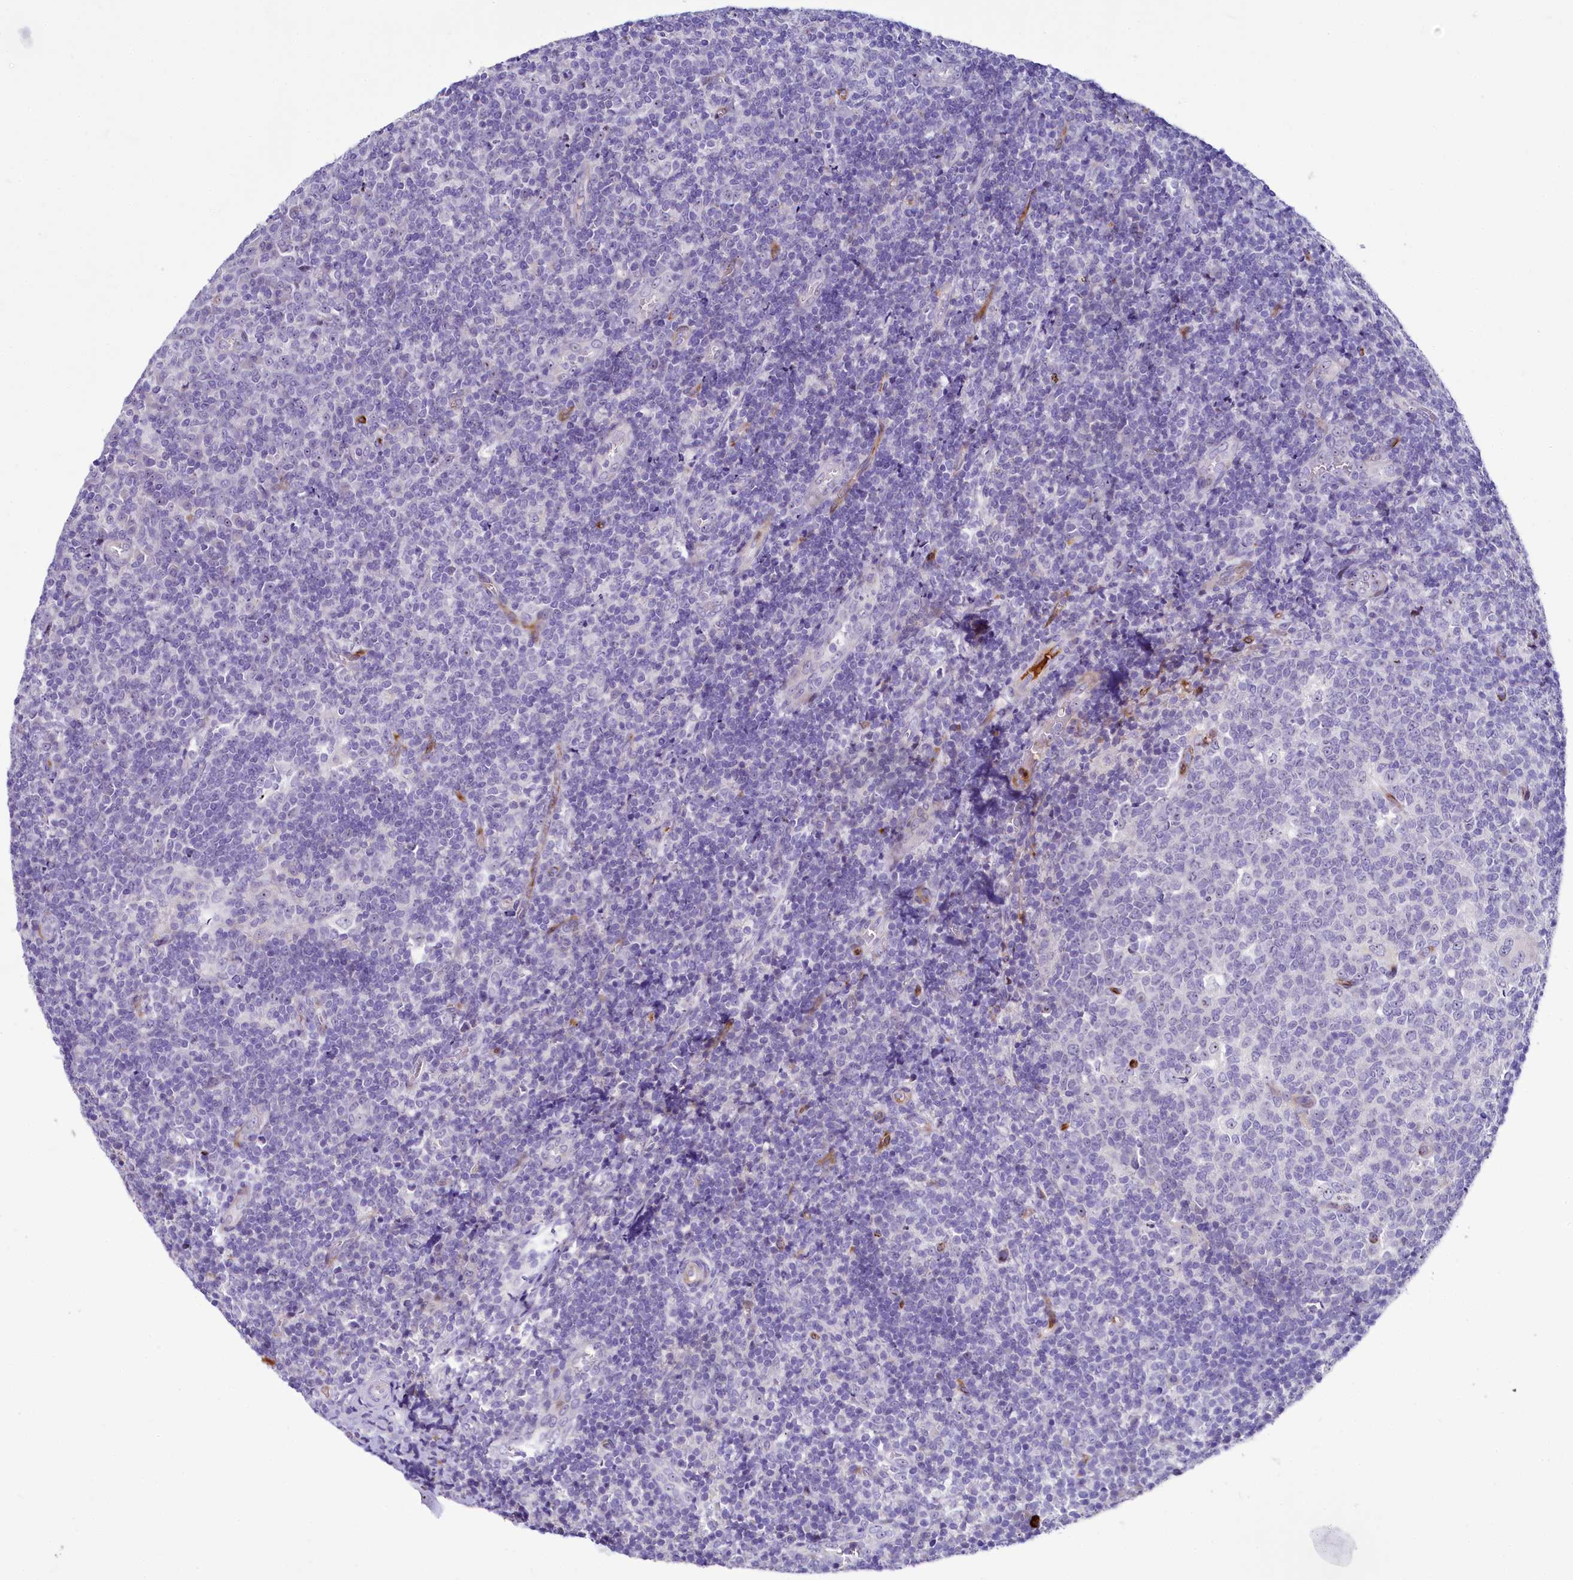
{"staining": {"intensity": "negative", "quantity": "none", "location": "none"}, "tissue": "tonsil", "cell_type": "Germinal center cells", "image_type": "normal", "snomed": [{"axis": "morphology", "description": "Normal tissue, NOS"}, {"axis": "topography", "description": "Tonsil"}], "caption": "This is an immunohistochemistry micrograph of benign human tonsil. There is no staining in germinal center cells.", "gene": "SH3TC2", "patient": {"sex": "female", "age": 19}}